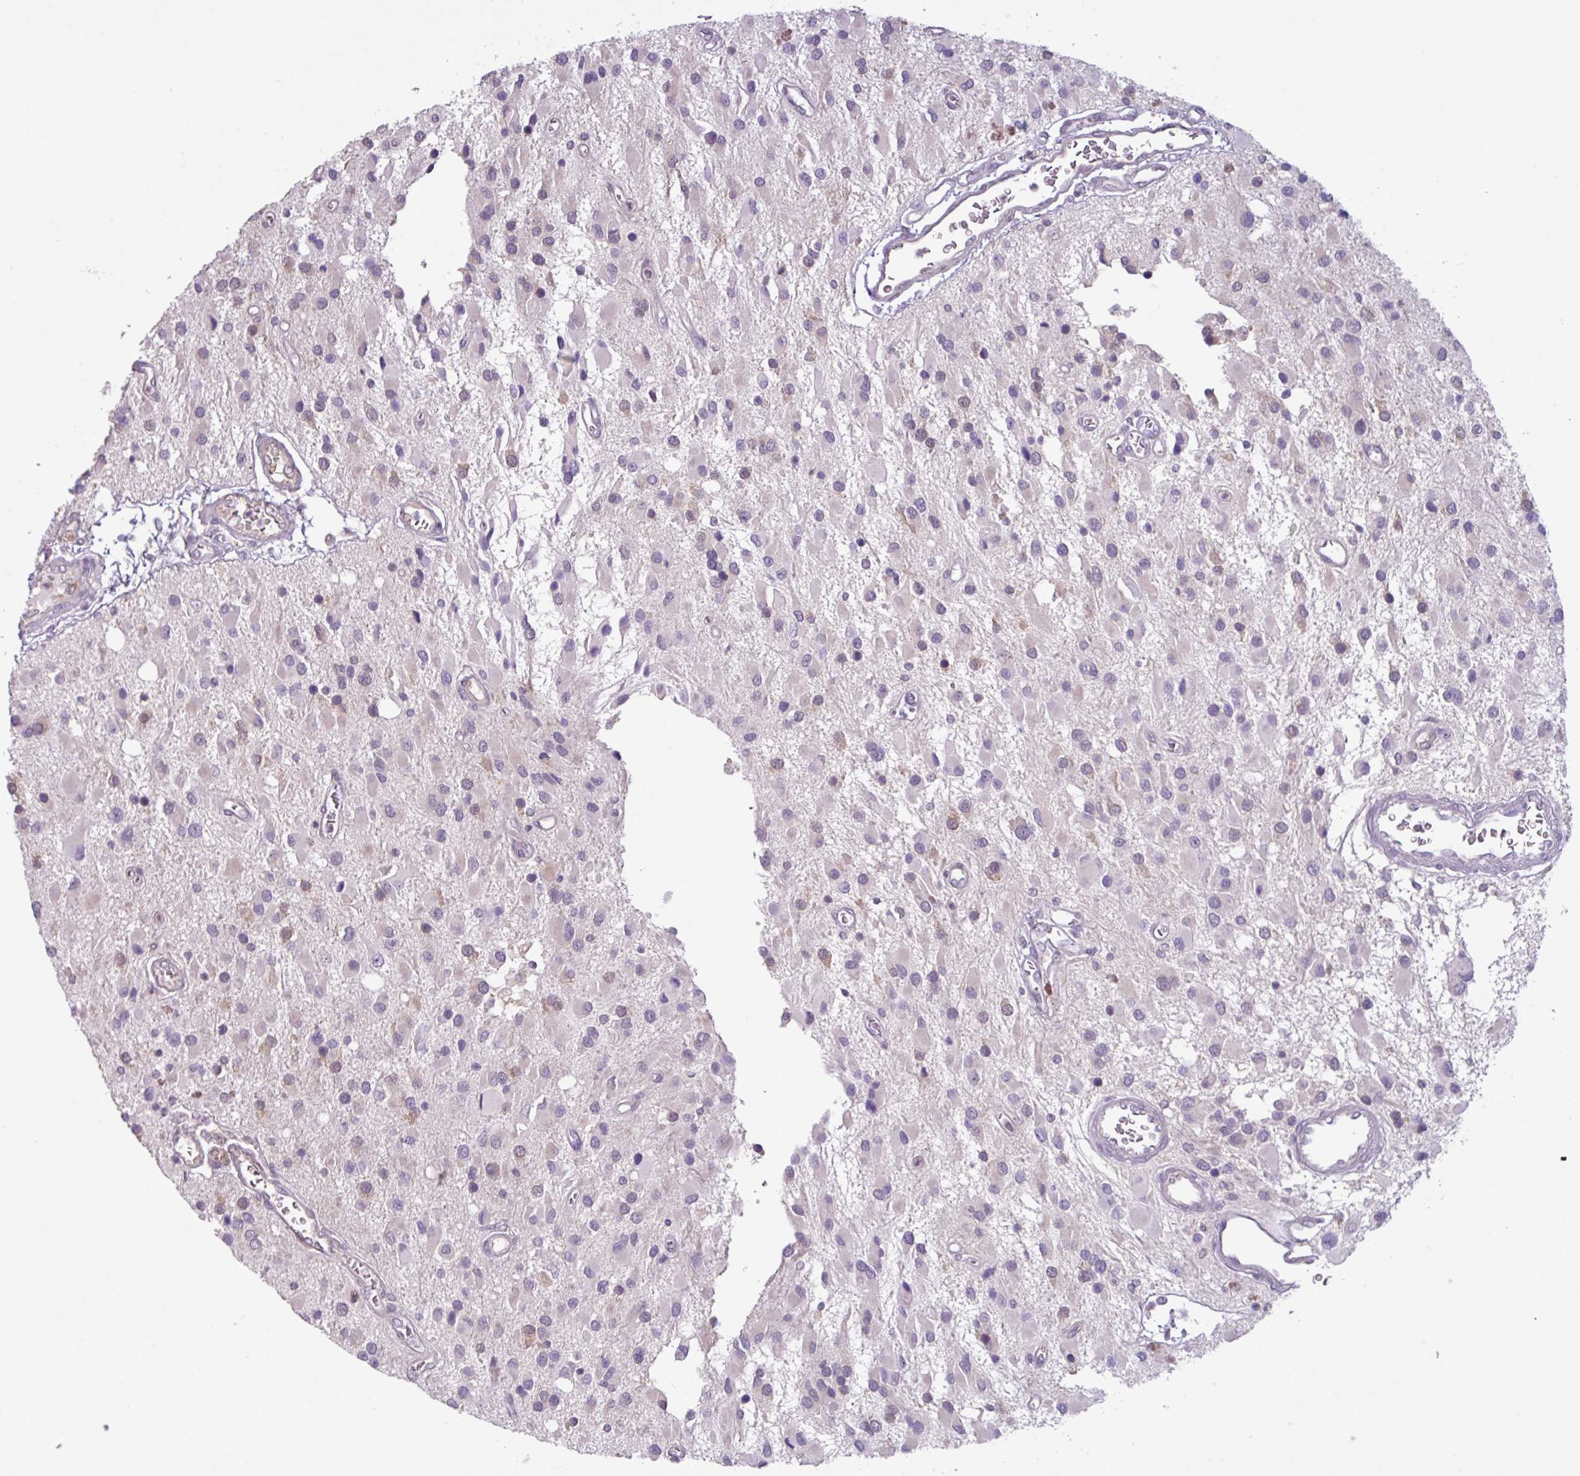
{"staining": {"intensity": "negative", "quantity": "none", "location": "none"}, "tissue": "glioma", "cell_type": "Tumor cells", "image_type": "cancer", "snomed": [{"axis": "morphology", "description": "Glioma, malignant, High grade"}, {"axis": "topography", "description": "Brain"}], "caption": "IHC photomicrograph of human glioma stained for a protein (brown), which reveals no staining in tumor cells. (Brightfield microscopy of DAB immunohistochemistry at high magnification).", "gene": "TTLL12", "patient": {"sex": "male", "age": 53}}